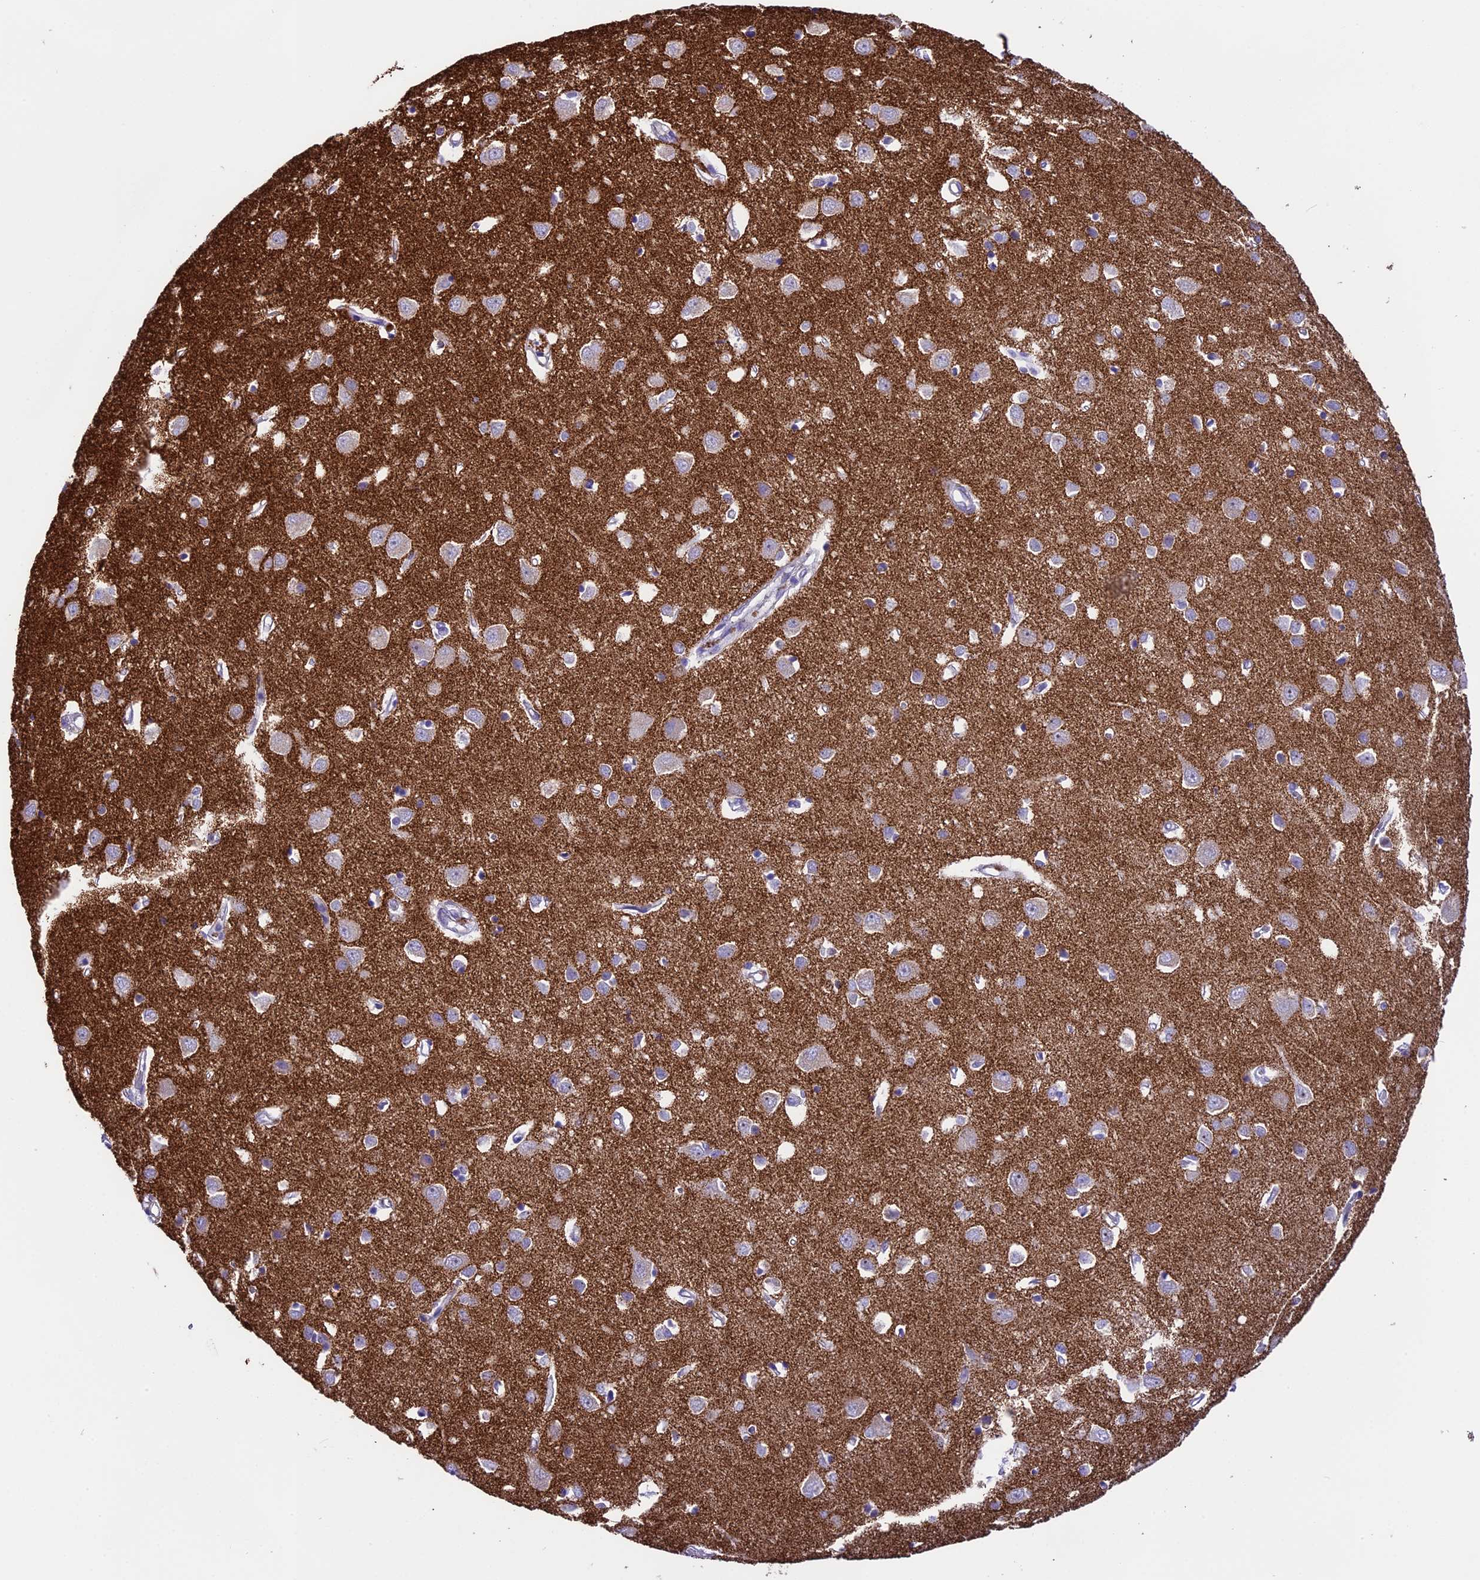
{"staining": {"intensity": "negative", "quantity": "none", "location": "none"}, "tissue": "cerebral cortex", "cell_type": "Endothelial cells", "image_type": "normal", "snomed": [{"axis": "morphology", "description": "Normal tissue, NOS"}, {"axis": "topography", "description": "Cerebral cortex"}], "caption": "Immunohistochemical staining of unremarkable human cerebral cortex shows no significant staining in endothelial cells. The staining is performed using DAB brown chromogen with nuclei counter-stained in using hematoxylin.", "gene": "PRR15", "patient": {"sex": "female", "age": 64}}